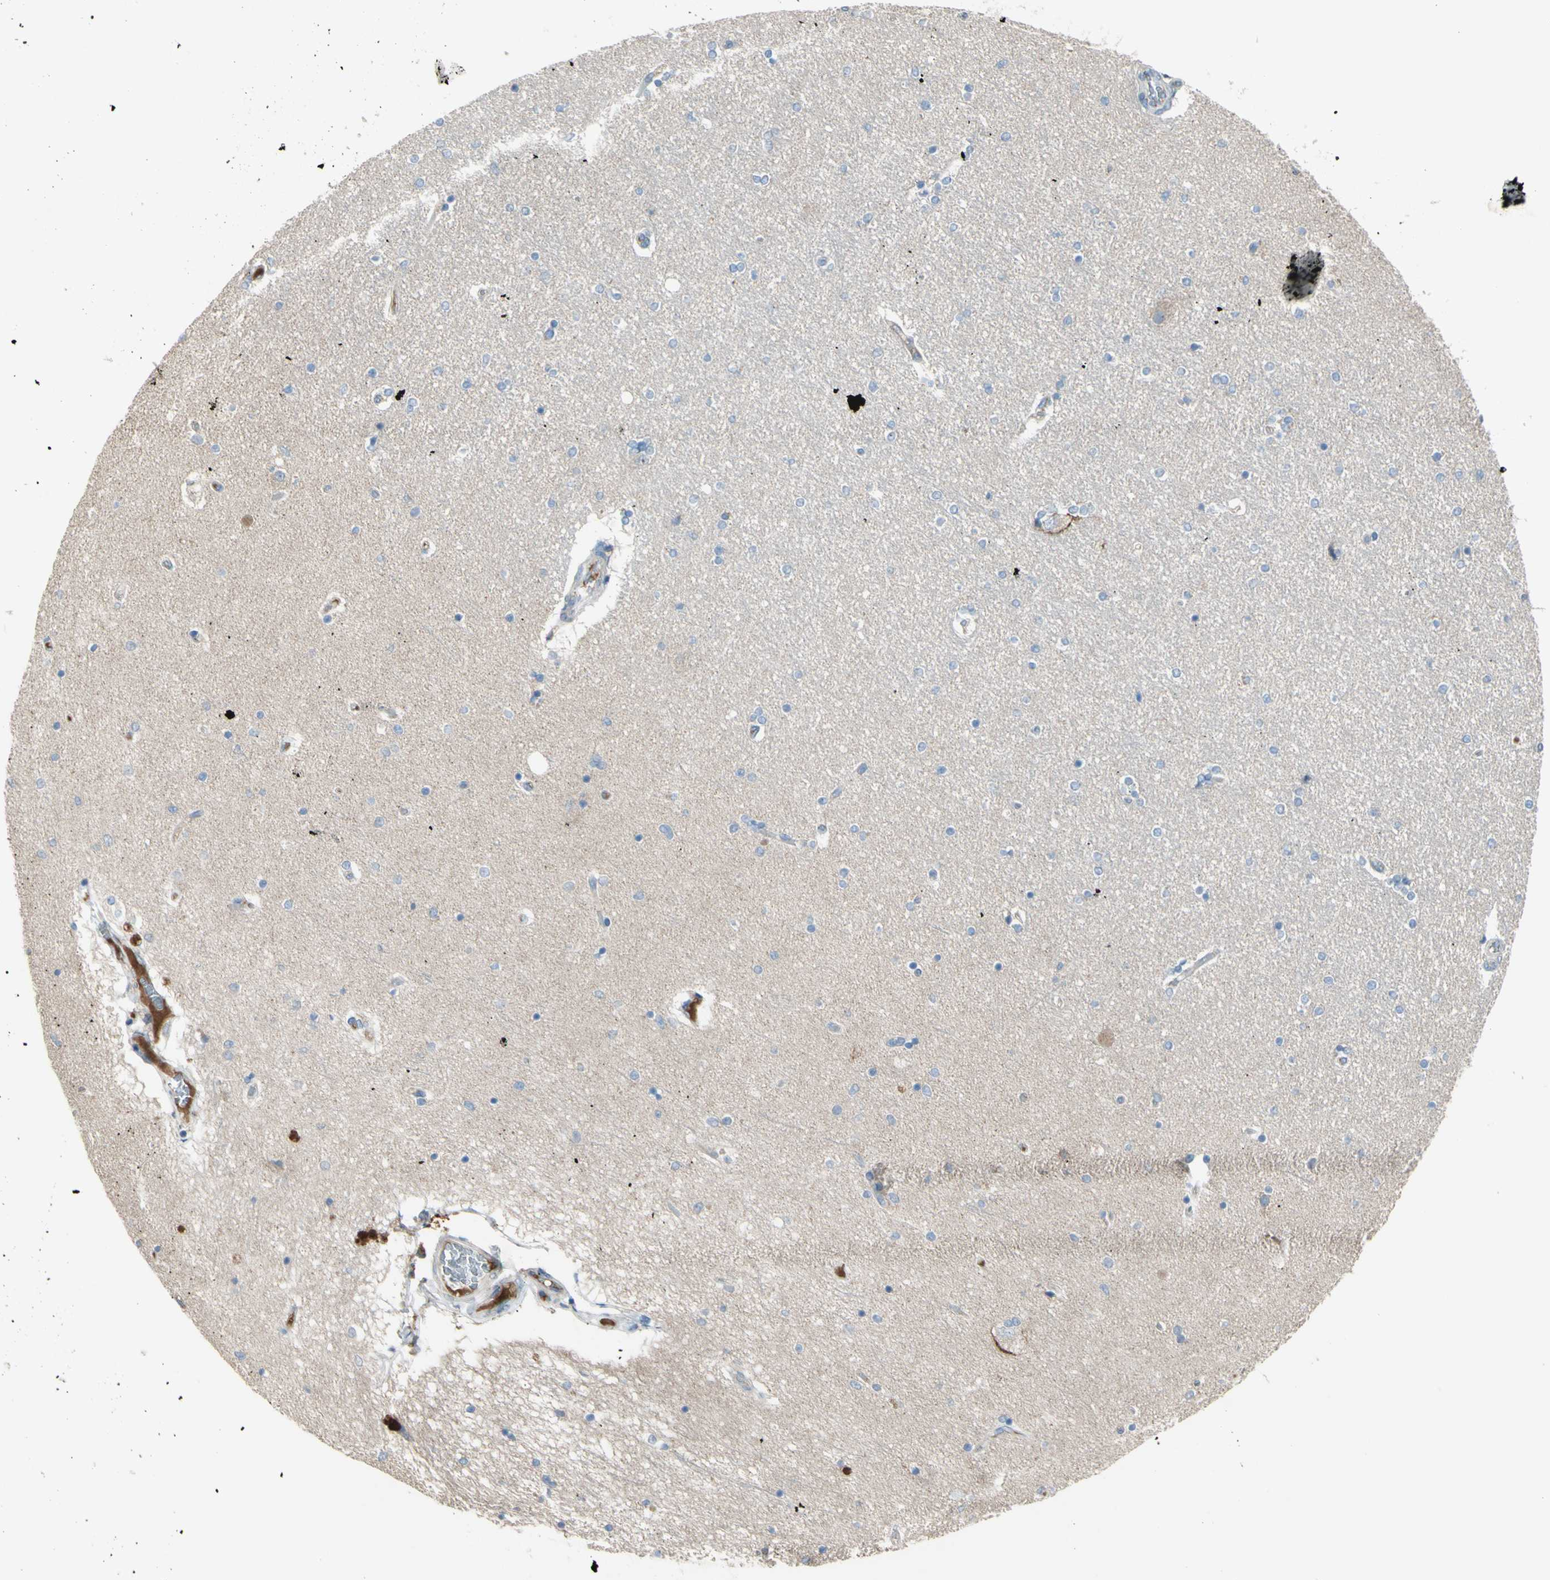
{"staining": {"intensity": "negative", "quantity": "none", "location": "none"}, "tissue": "hippocampus", "cell_type": "Glial cells", "image_type": "normal", "snomed": [{"axis": "morphology", "description": "Normal tissue, NOS"}, {"axis": "topography", "description": "Hippocampus"}], "caption": "DAB immunohistochemical staining of benign hippocampus reveals no significant expression in glial cells.", "gene": "ATRN", "patient": {"sex": "female", "age": 54}}